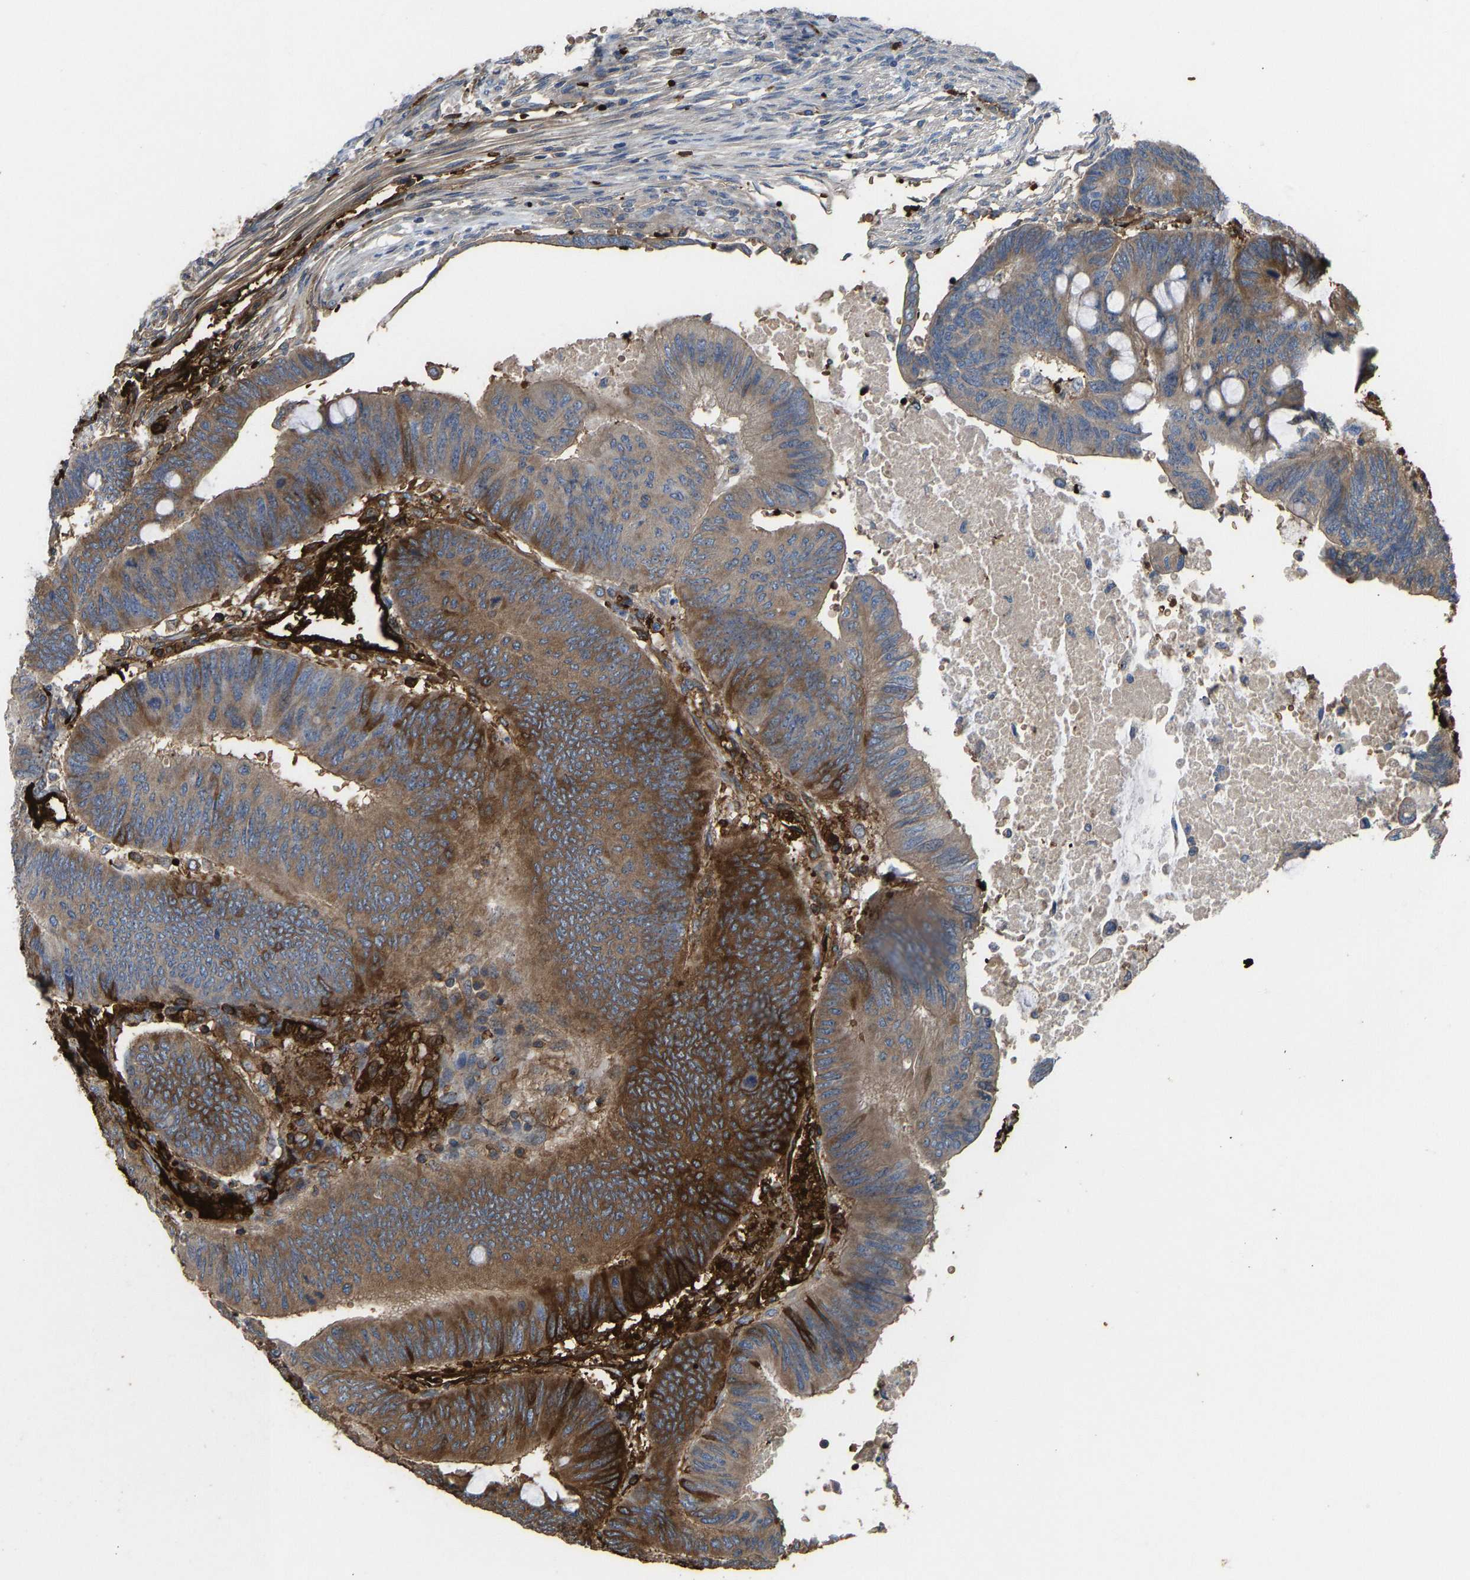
{"staining": {"intensity": "moderate", "quantity": ">75%", "location": "cytoplasmic/membranous"}, "tissue": "colorectal cancer", "cell_type": "Tumor cells", "image_type": "cancer", "snomed": [{"axis": "morphology", "description": "Normal tissue, NOS"}, {"axis": "morphology", "description": "Adenocarcinoma, NOS"}, {"axis": "topography", "description": "Rectum"}, {"axis": "topography", "description": "Peripheral nerve tissue"}], "caption": "High-power microscopy captured an IHC photomicrograph of colorectal adenocarcinoma, revealing moderate cytoplasmic/membranous positivity in approximately >75% of tumor cells. (Brightfield microscopy of DAB IHC at high magnification).", "gene": "PIGS", "patient": {"sex": "male", "age": 92}}